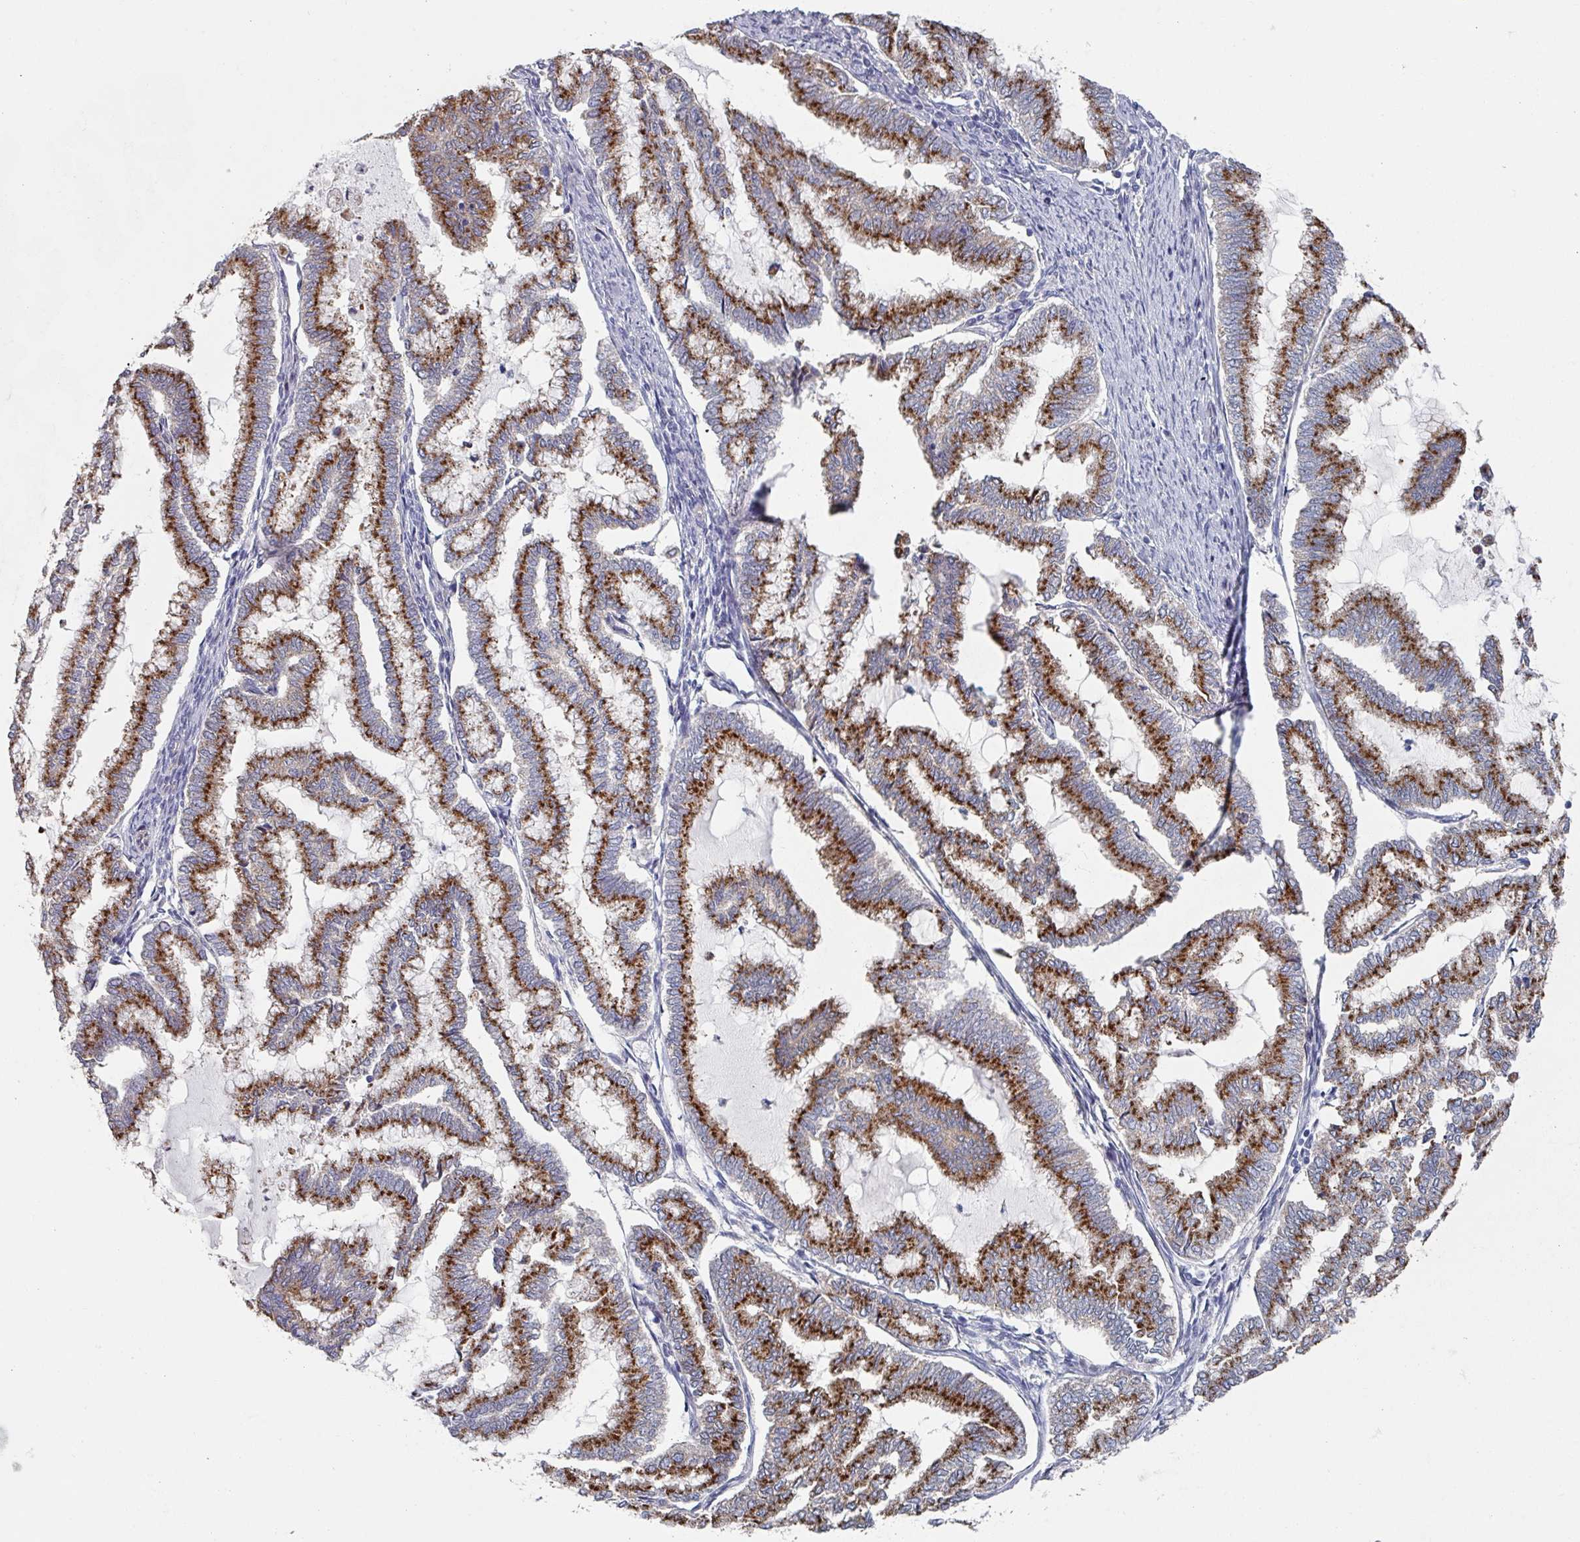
{"staining": {"intensity": "strong", "quantity": ">75%", "location": "cytoplasmic/membranous"}, "tissue": "endometrial cancer", "cell_type": "Tumor cells", "image_type": "cancer", "snomed": [{"axis": "morphology", "description": "Adenocarcinoma, NOS"}, {"axis": "topography", "description": "Endometrium"}], "caption": "IHC (DAB (3,3'-diaminobenzidine)) staining of human endometrial cancer demonstrates strong cytoplasmic/membranous protein expression in approximately >75% of tumor cells.", "gene": "EFL1", "patient": {"sex": "female", "age": 79}}